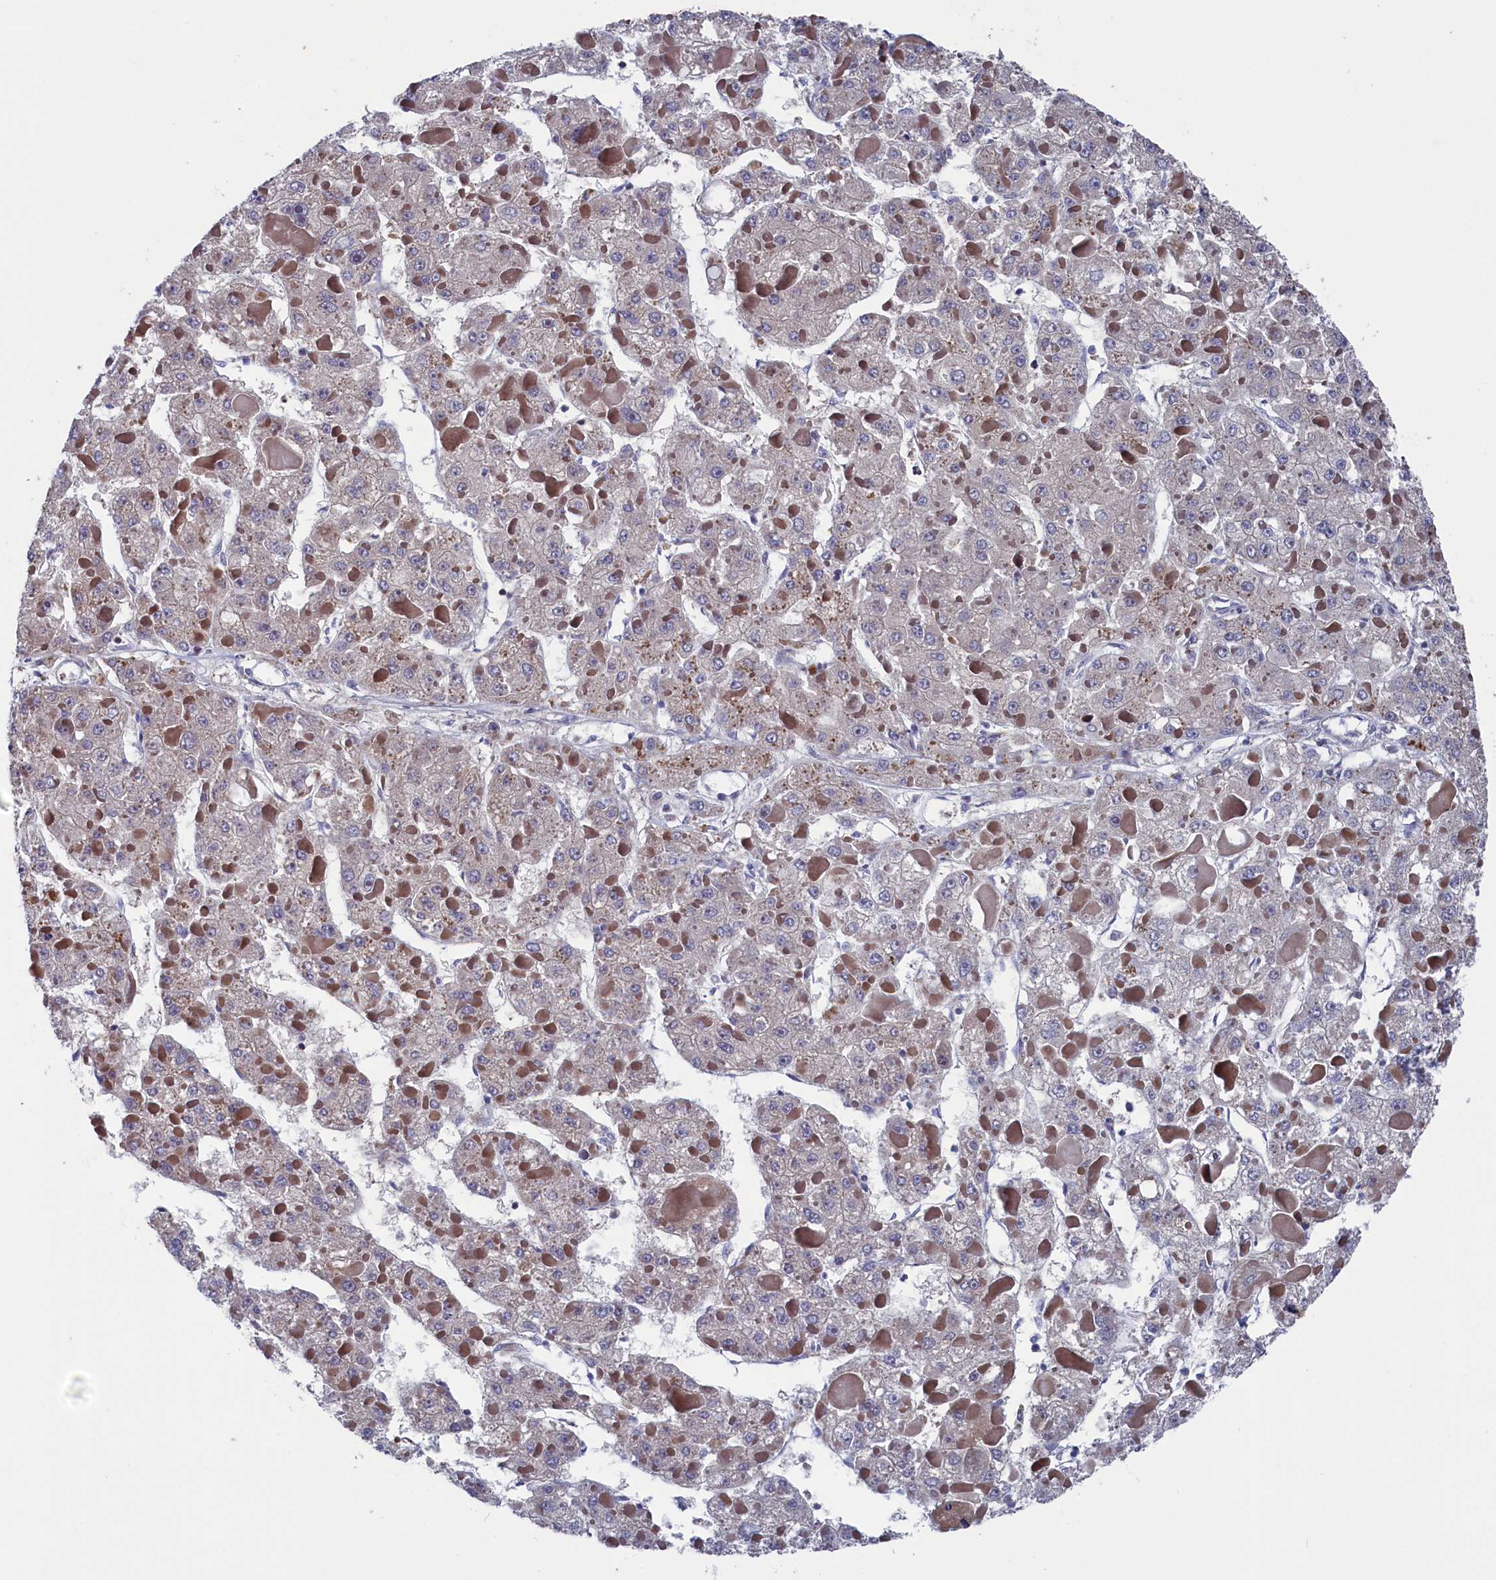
{"staining": {"intensity": "weak", "quantity": "<25%", "location": "cytoplasmic/membranous"}, "tissue": "liver cancer", "cell_type": "Tumor cells", "image_type": "cancer", "snomed": [{"axis": "morphology", "description": "Carcinoma, Hepatocellular, NOS"}, {"axis": "topography", "description": "Liver"}], "caption": "High power microscopy micrograph of an immunohistochemistry (IHC) photomicrograph of liver cancer, revealing no significant positivity in tumor cells.", "gene": "SPATA13", "patient": {"sex": "female", "age": 73}}